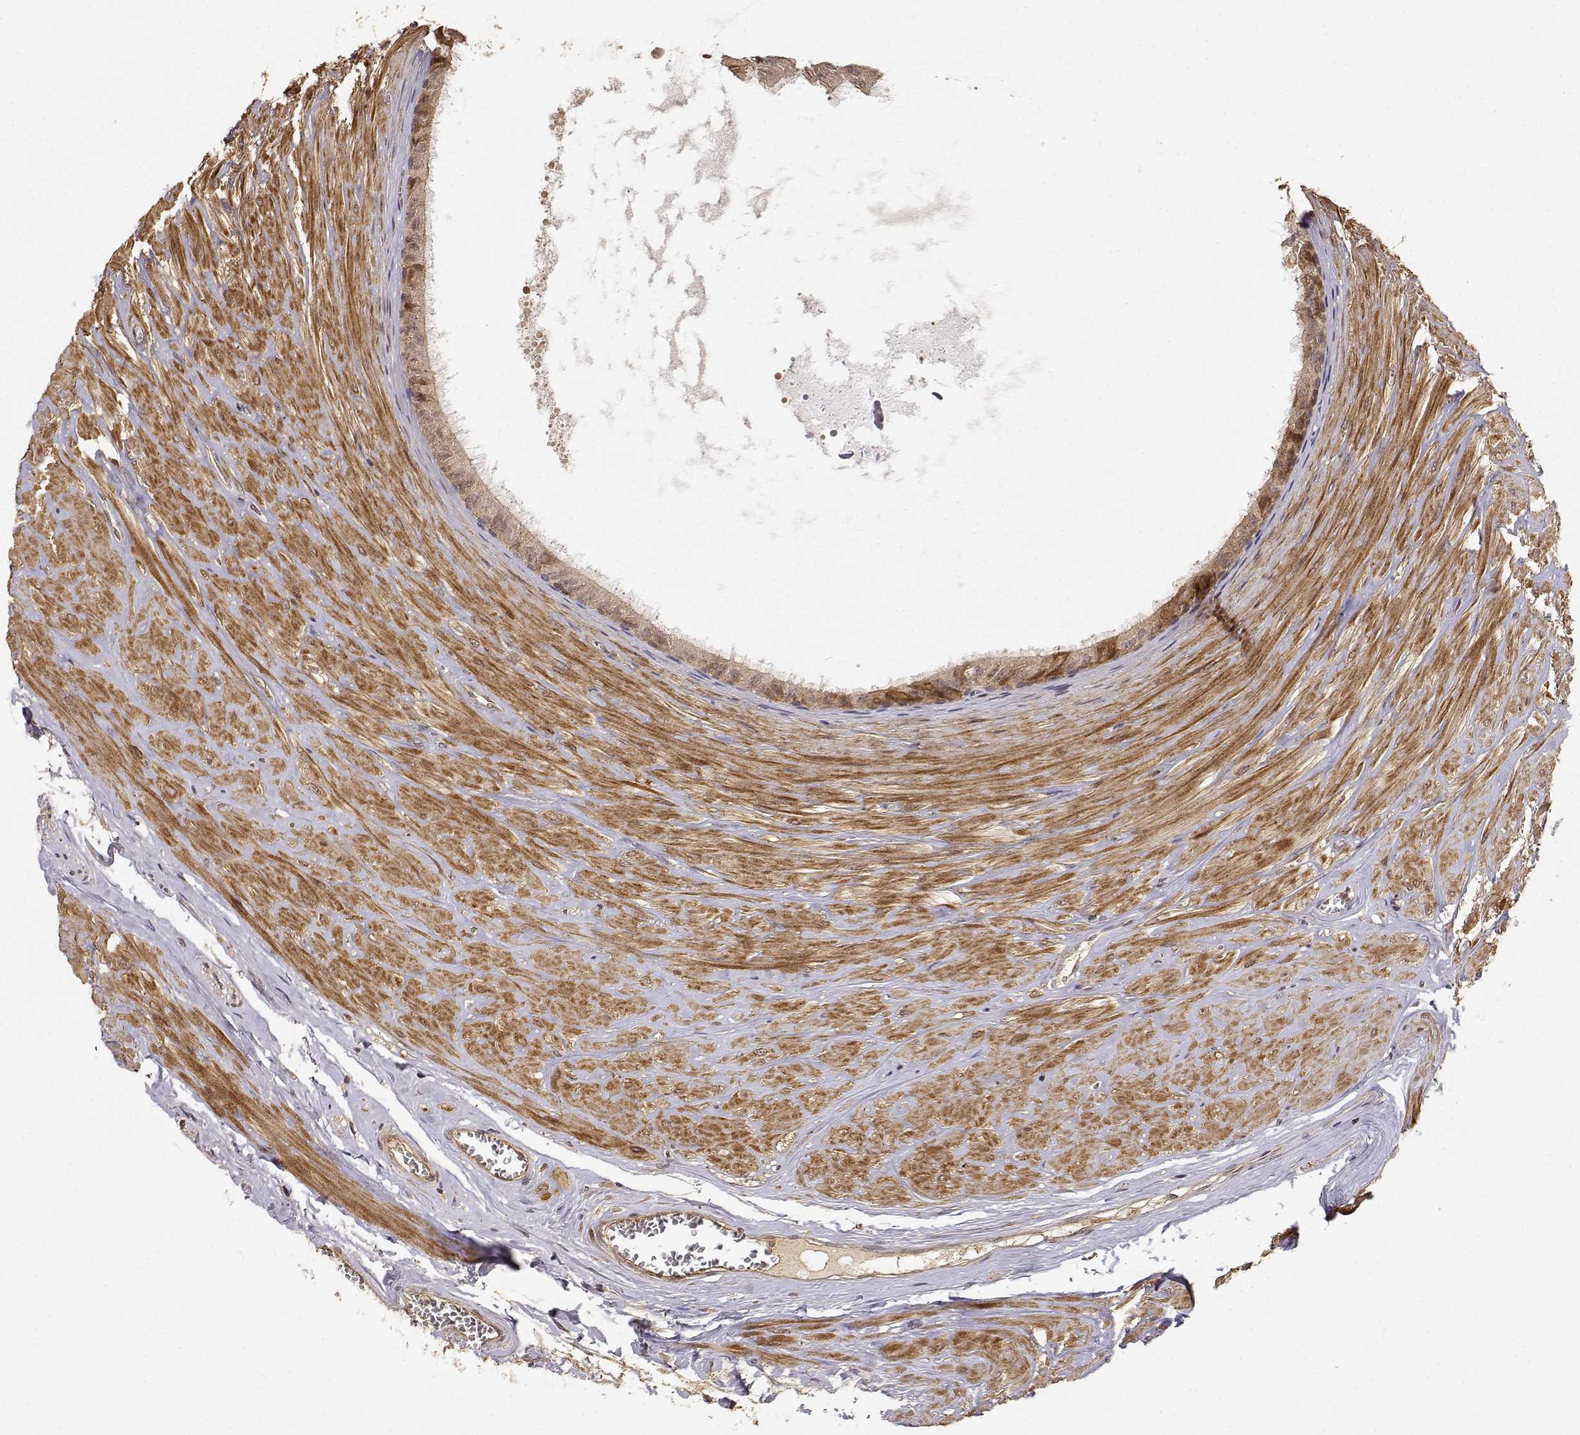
{"staining": {"intensity": "moderate", "quantity": "25%-75%", "location": "cytoplasmic/membranous"}, "tissue": "epididymis", "cell_type": "Glandular cells", "image_type": "normal", "snomed": [{"axis": "morphology", "description": "Normal tissue, NOS"}, {"axis": "topography", "description": "Epididymis"}], "caption": "Epididymis stained for a protein shows moderate cytoplasmic/membranous positivity in glandular cells. Immunohistochemistry (ihc) stains the protein of interest in brown and the nuclei are stained blue.", "gene": "PICK1", "patient": {"sex": "male", "age": 37}}